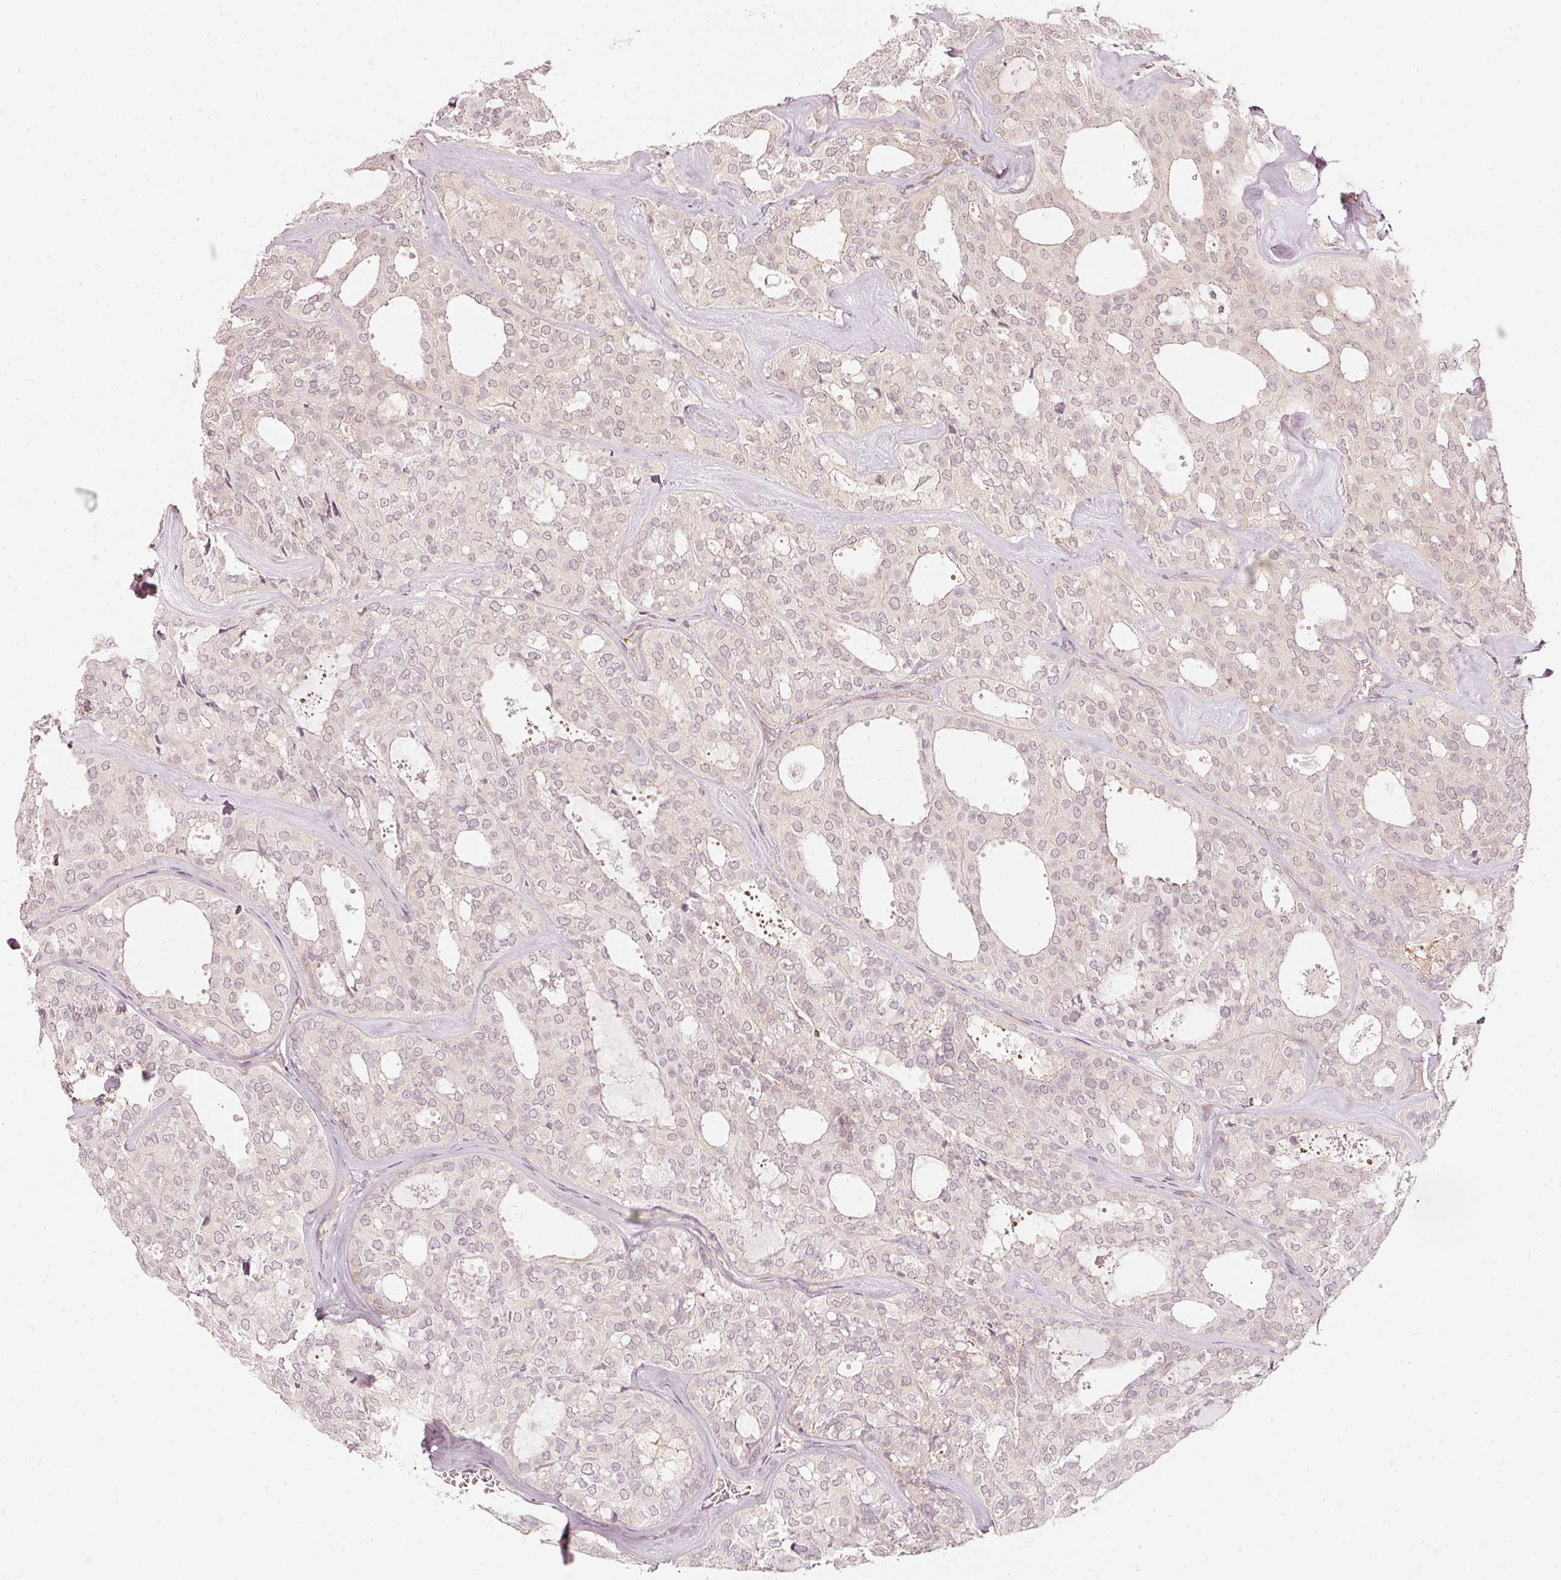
{"staining": {"intensity": "negative", "quantity": "none", "location": "none"}, "tissue": "thyroid cancer", "cell_type": "Tumor cells", "image_type": "cancer", "snomed": [{"axis": "morphology", "description": "Follicular adenoma carcinoma, NOS"}, {"axis": "topography", "description": "Thyroid gland"}], "caption": "Tumor cells show no significant protein positivity in thyroid cancer (follicular adenoma carcinoma).", "gene": "DRD2", "patient": {"sex": "male", "age": 75}}